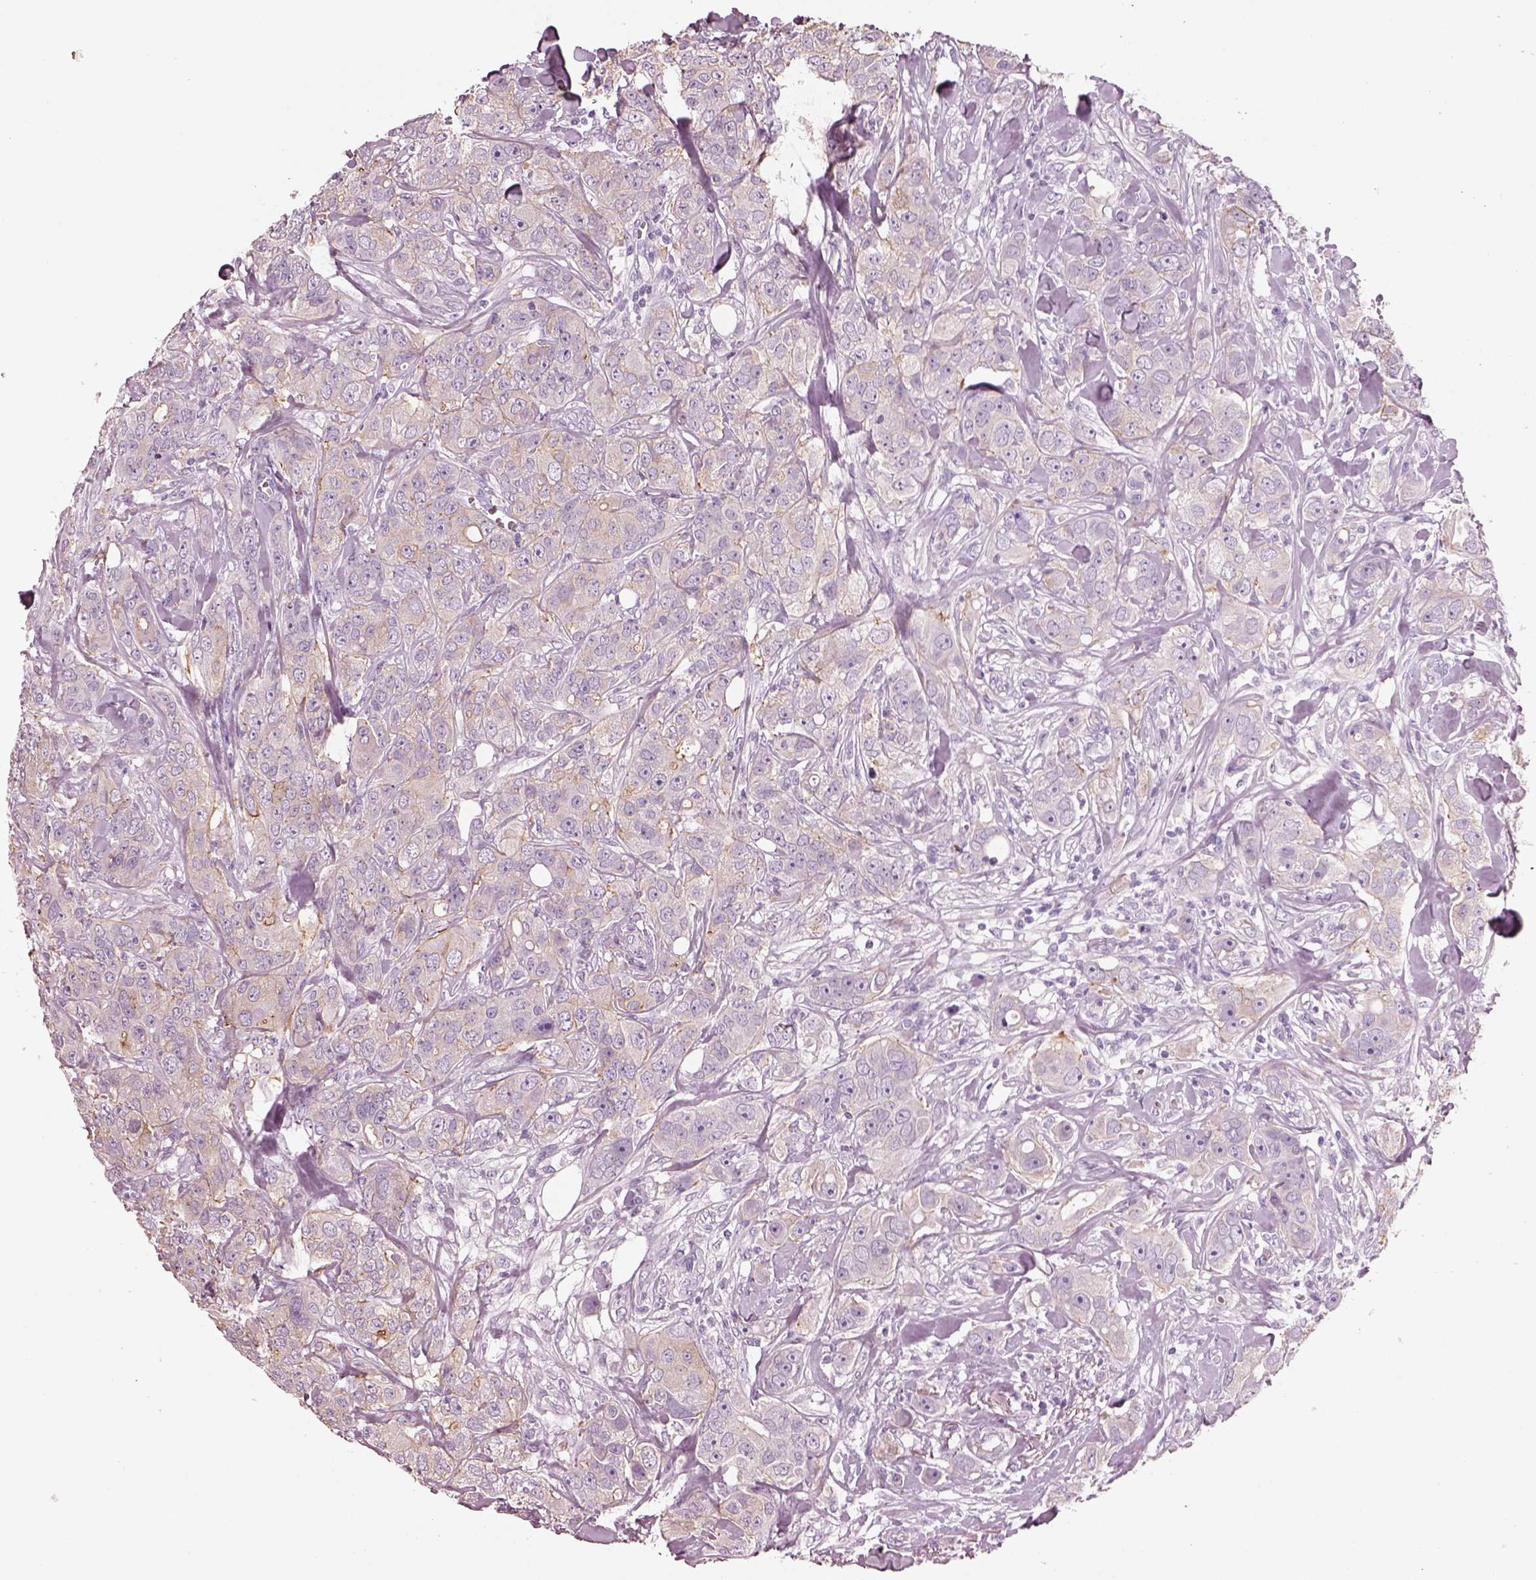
{"staining": {"intensity": "negative", "quantity": "none", "location": "none"}, "tissue": "breast cancer", "cell_type": "Tumor cells", "image_type": "cancer", "snomed": [{"axis": "morphology", "description": "Duct carcinoma"}, {"axis": "topography", "description": "Breast"}], "caption": "An immunohistochemistry (IHC) micrograph of breast cancer (invasive ductal carcinoma) is shown. There is no staining in tumor cells of breast cancer (invasive ductal carcinoma).", "gene": "IGLL1", "patient": {"sex": "female", "age": 43}}